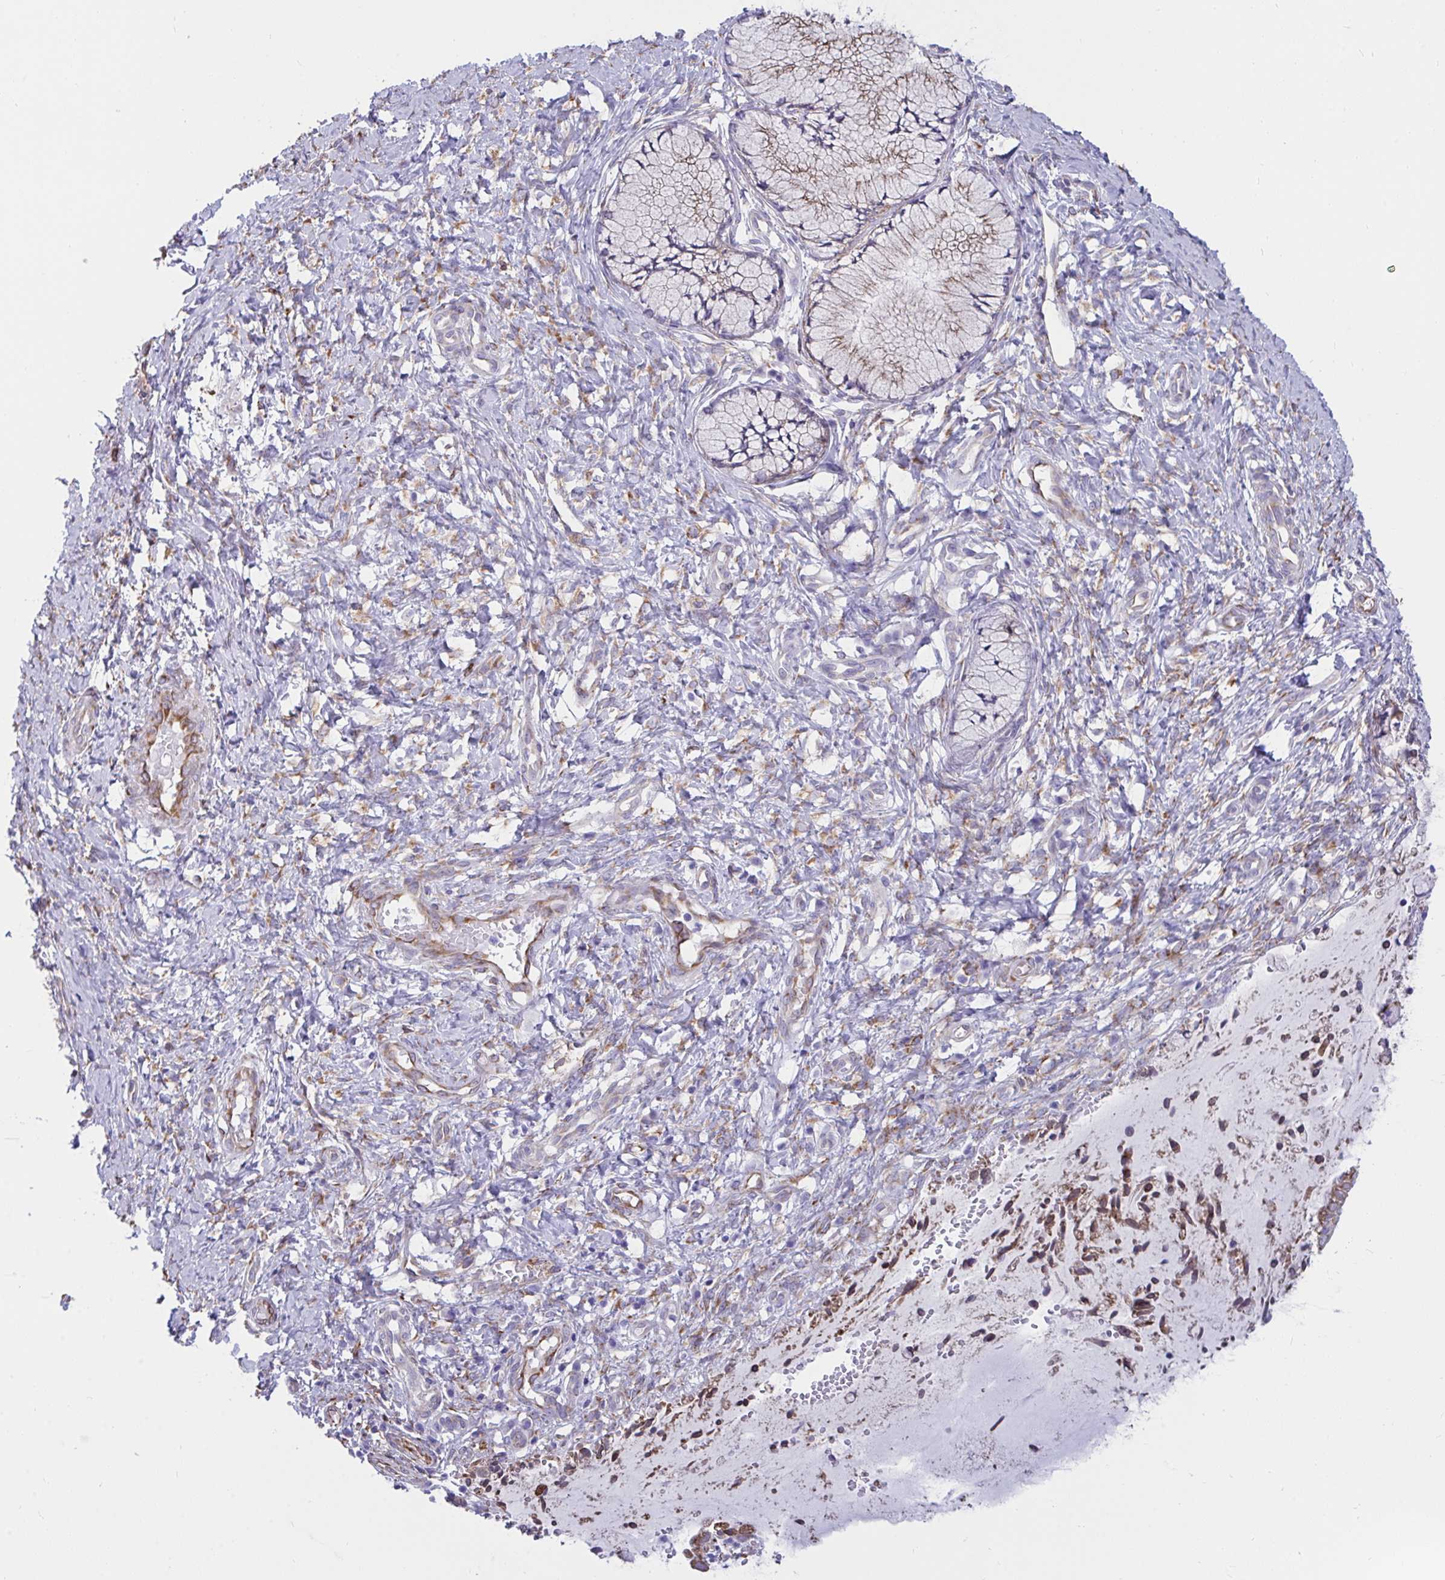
{"staining": {"intensity": "moderate", "quantity": ">75%", "location": "cytoplasmic/membranous"}, "tissue": "cervix", "cell_type": "Glandular cells", "image_type": "normal", "snomed": [{"axis": "morphology", "description": "Normal tissue, NOS"}, {"axis": "topography", "description": "Cervix"}], "caption": "Moderate cytoplasmic/membranous protein staining is identified in about >75% of glandular cells in cervix. Using DAB (brown) and hematoxylin (blue) stains, captured at high magnification using brightfield microscopy.", "gene": "ASPH", "patient": {"sex": "female", "age": 37}}